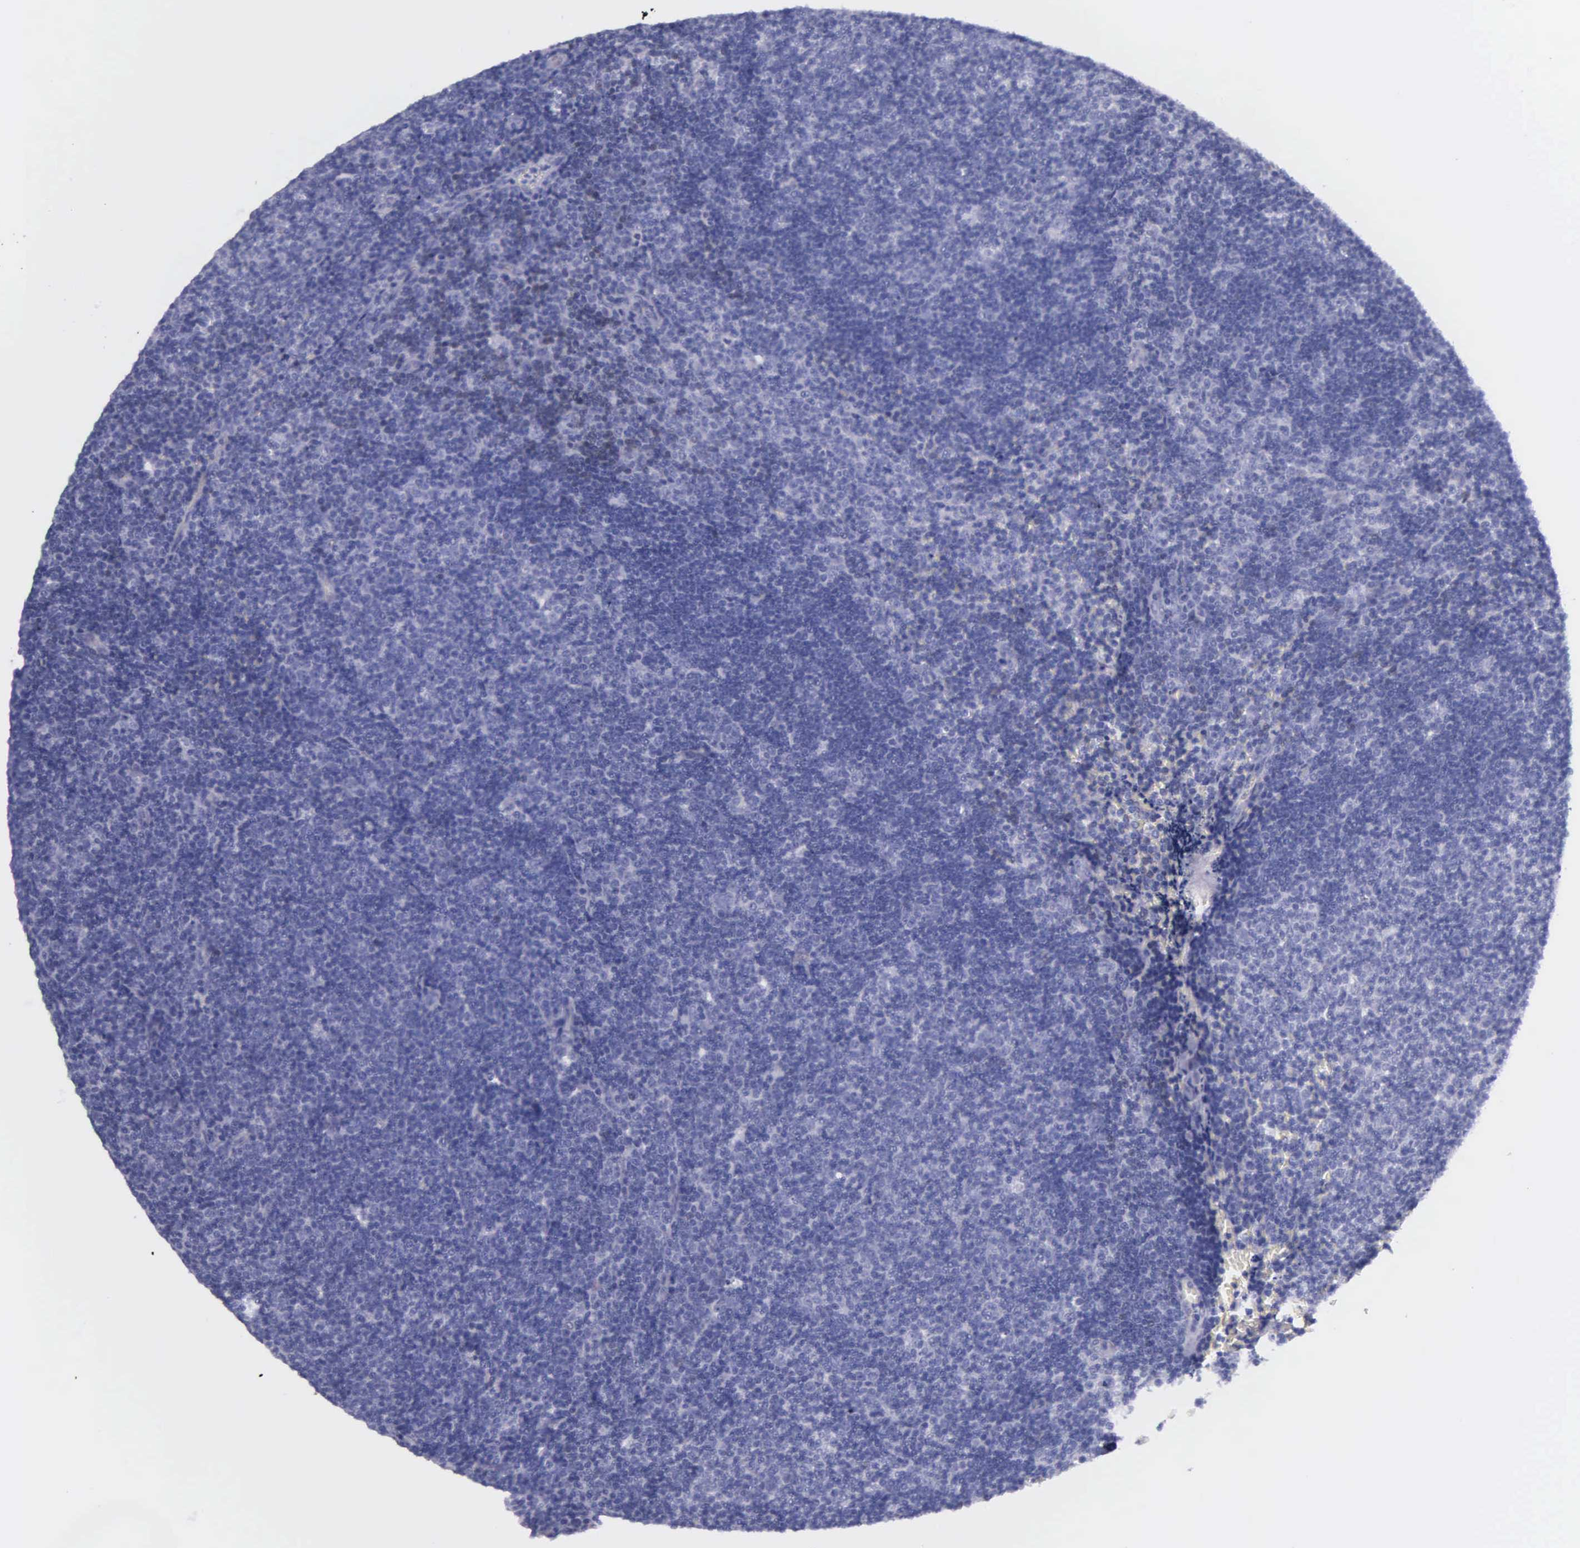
{"staining": {"intensity": "negative", "quantity": "none", "location": "none"}, "tissue": "lymphoma", "cell_type": "Tumor cells", "image_type": "cancer", "snomed": [{"axis": "morphology", "description": "Malignant lymphoma, non-Hodgkin's type, Low grade"}, {"axis": "topography", "description": "Lymph node"}], "caption": "This is an IHC image of human lymphoma. There is no positivity in tumor cells.", "gene": "GSTT2", "patient": {"sex": "male", "age": 49}}